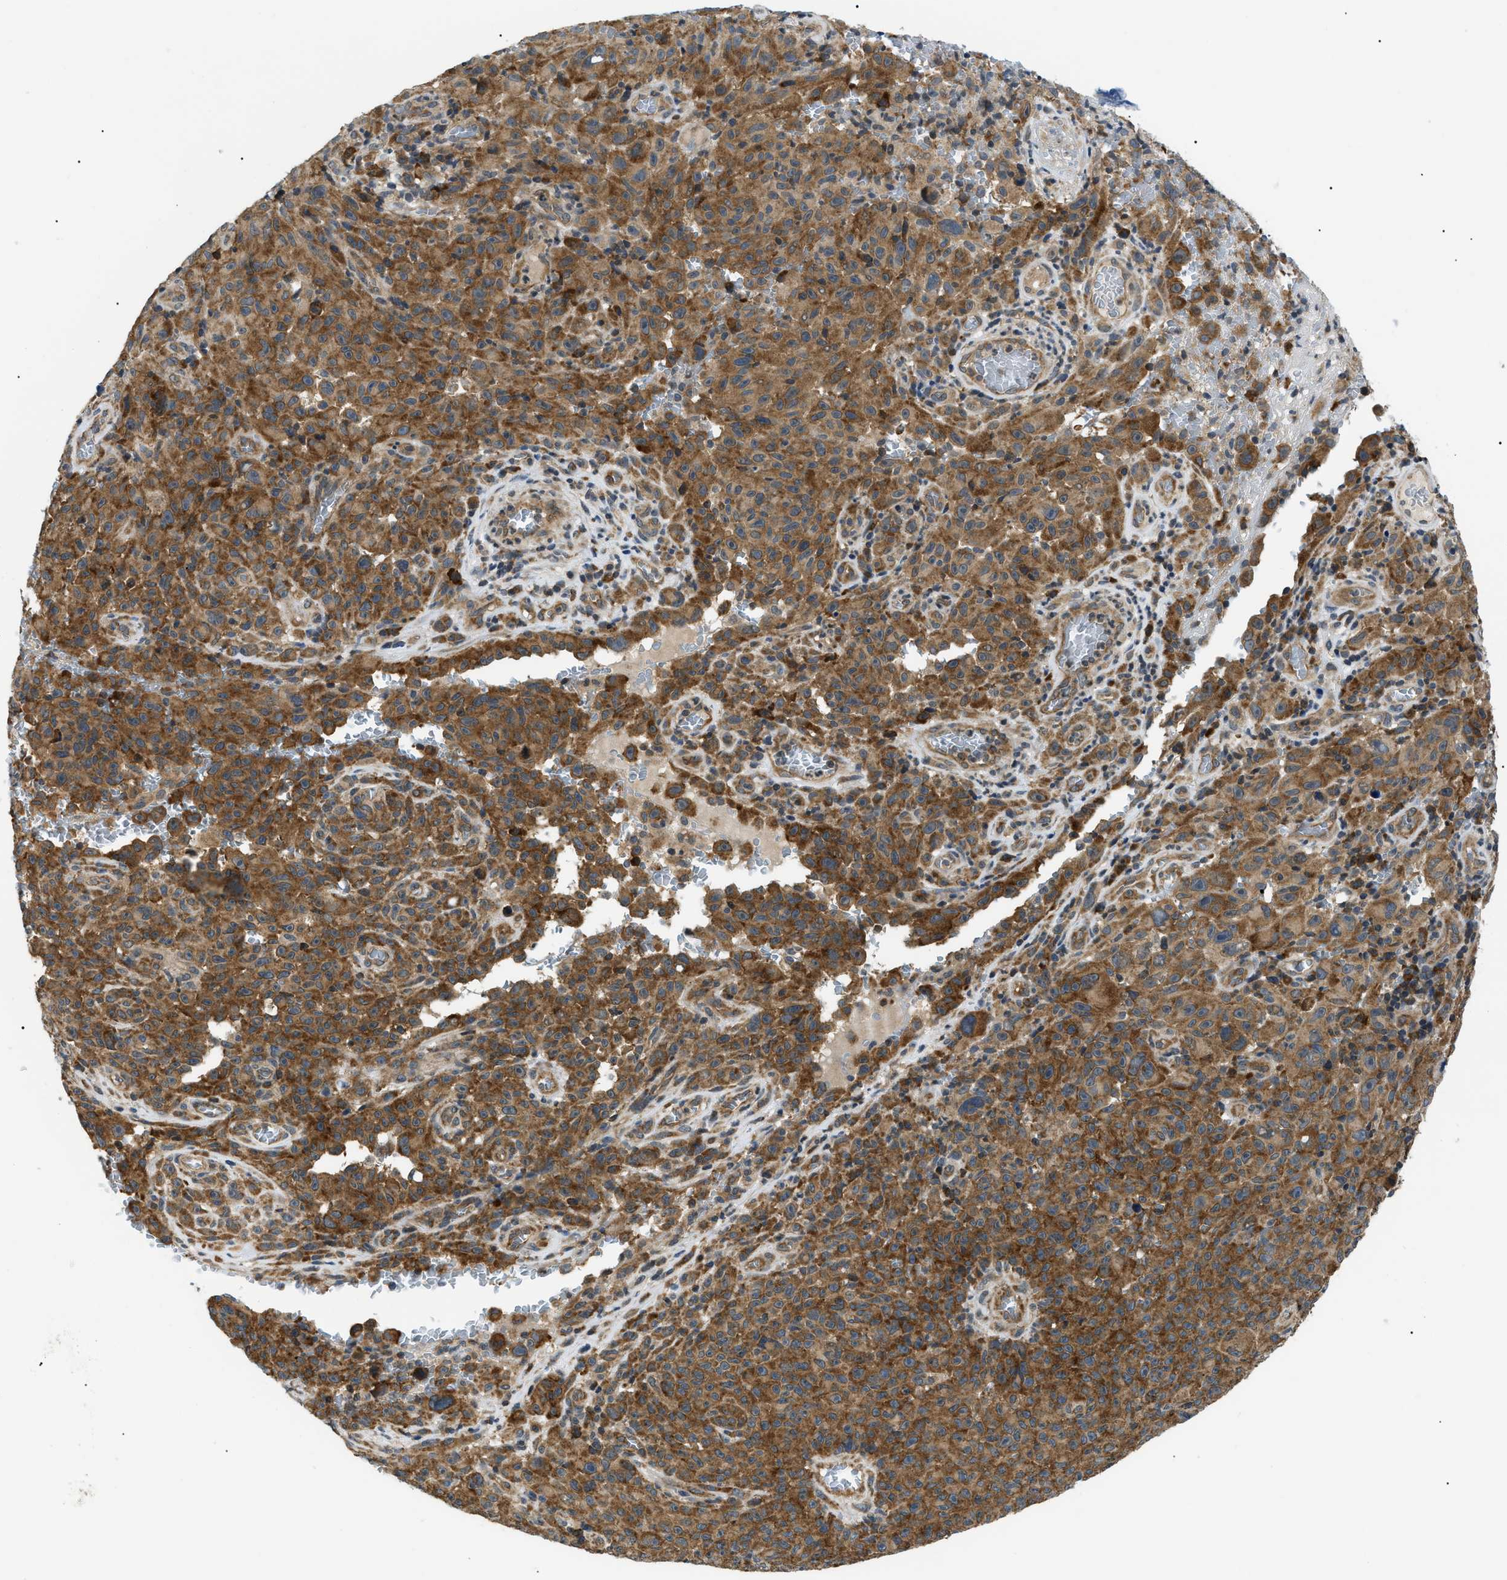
{"staining": {"intensity": "moderate", "quantity": ">75%", "location": "cytoplasmic/membranous"}, "tissue": "melanoma", "cell_type": "Tumor cells", "image_type": "cancer", "snomed": [{"axis": "morphology", "description": "Malignant melanoma, NOS"}, {"axis": "topography", "description": "Skin"}], "caption": "Moderate cytoplasmic/membranous staining for a protein is appreciated in approximately >75% of tumor cells of melanoma using IHC.", "gene": "SRPK1", "patient": {"sex": "female", "age": 82}}